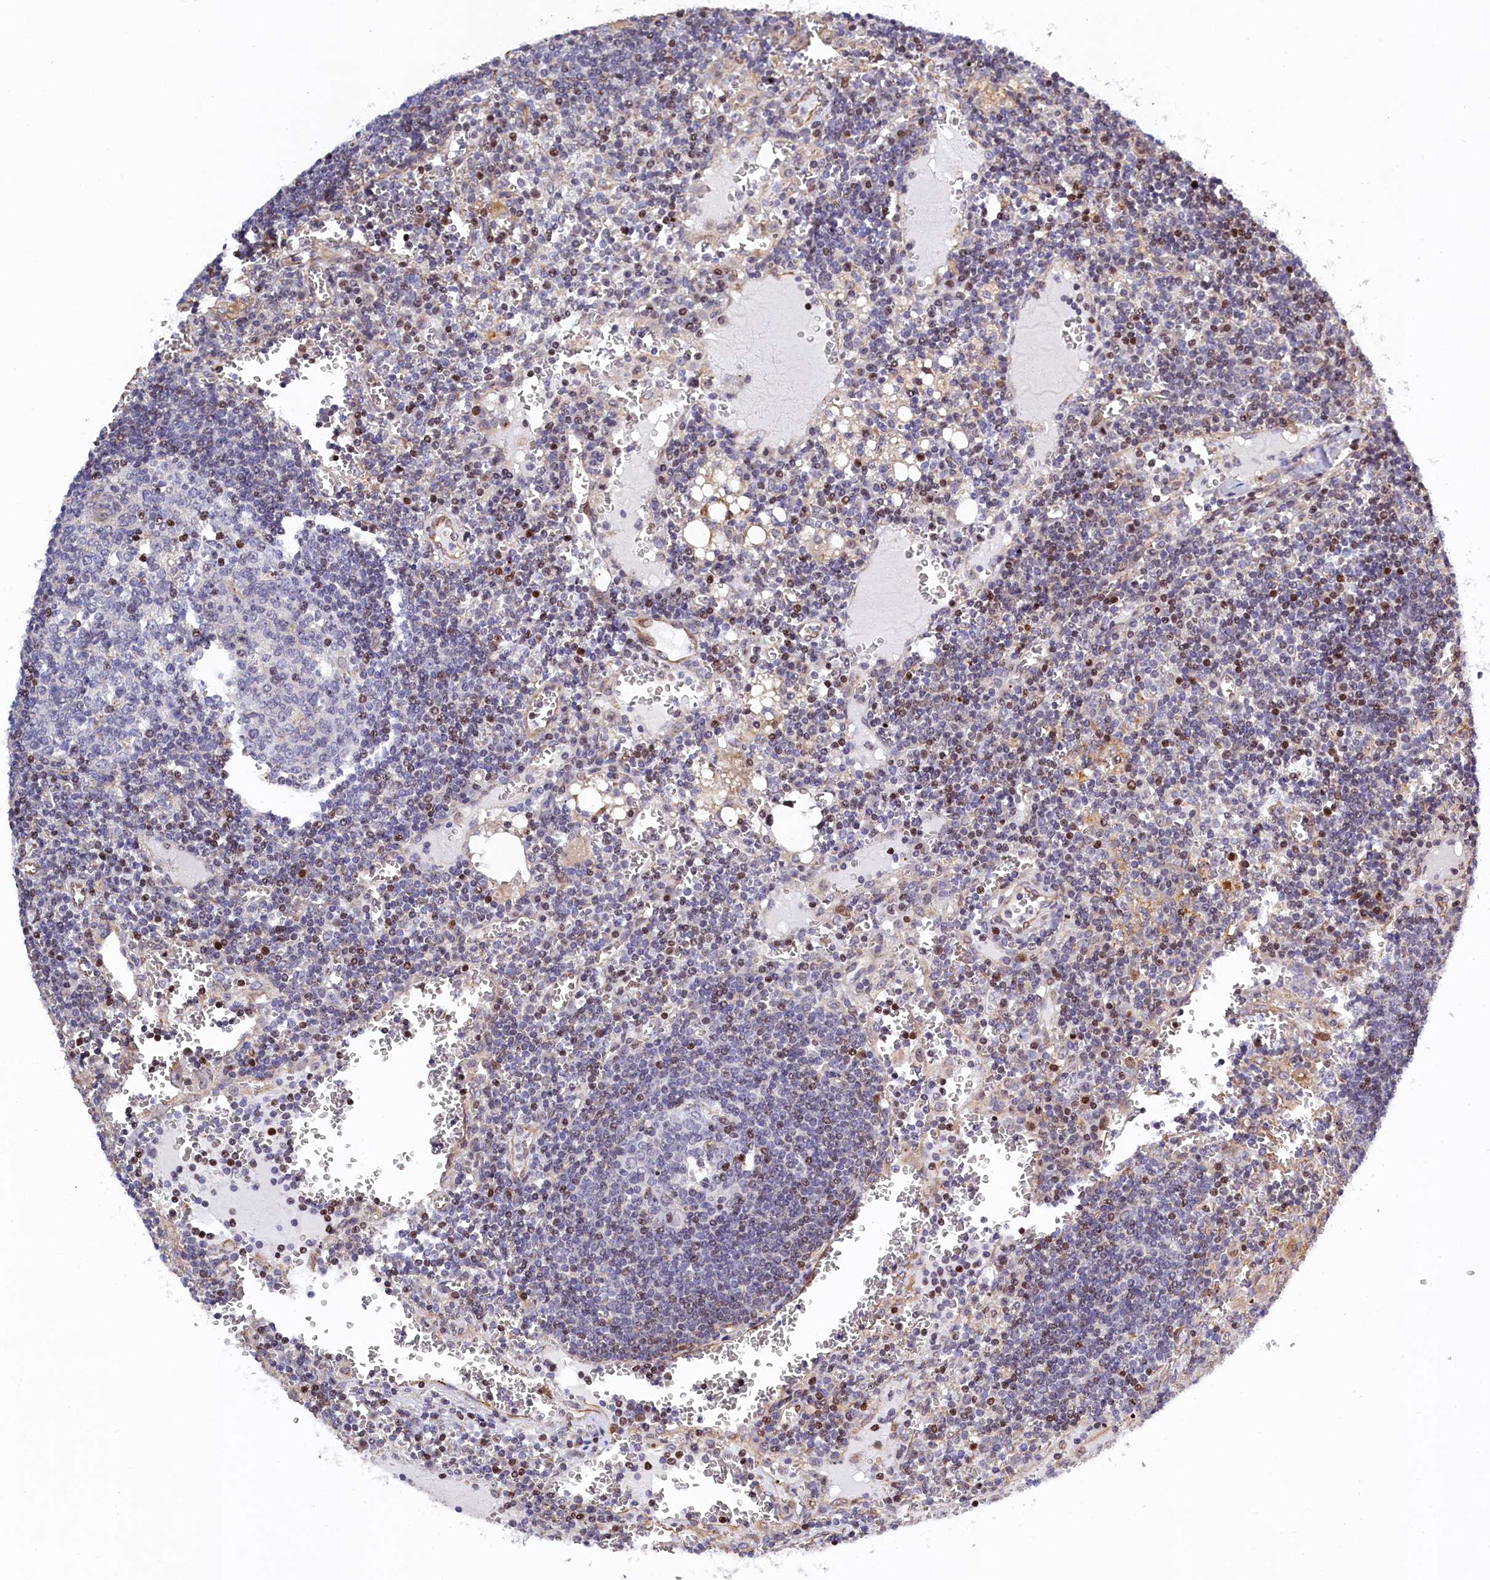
{"staining": {"intensity": "weak", "quantity": "<25%", "location": "nuclear"}, "tissue": "lymph node", "cell_type": "Germinal center cells", "image_type": "normal", "snomed": [{"axis": "morphology", "description": "Normal tissue, NOS"}, {"axis": "topography", "description": "Lymph node"}], "caption": "Germinal center cells show no significant protein staining in unremarkable lymph node.", "gene": "TGDS", "patient": {"sex": "female", "age": 73}}